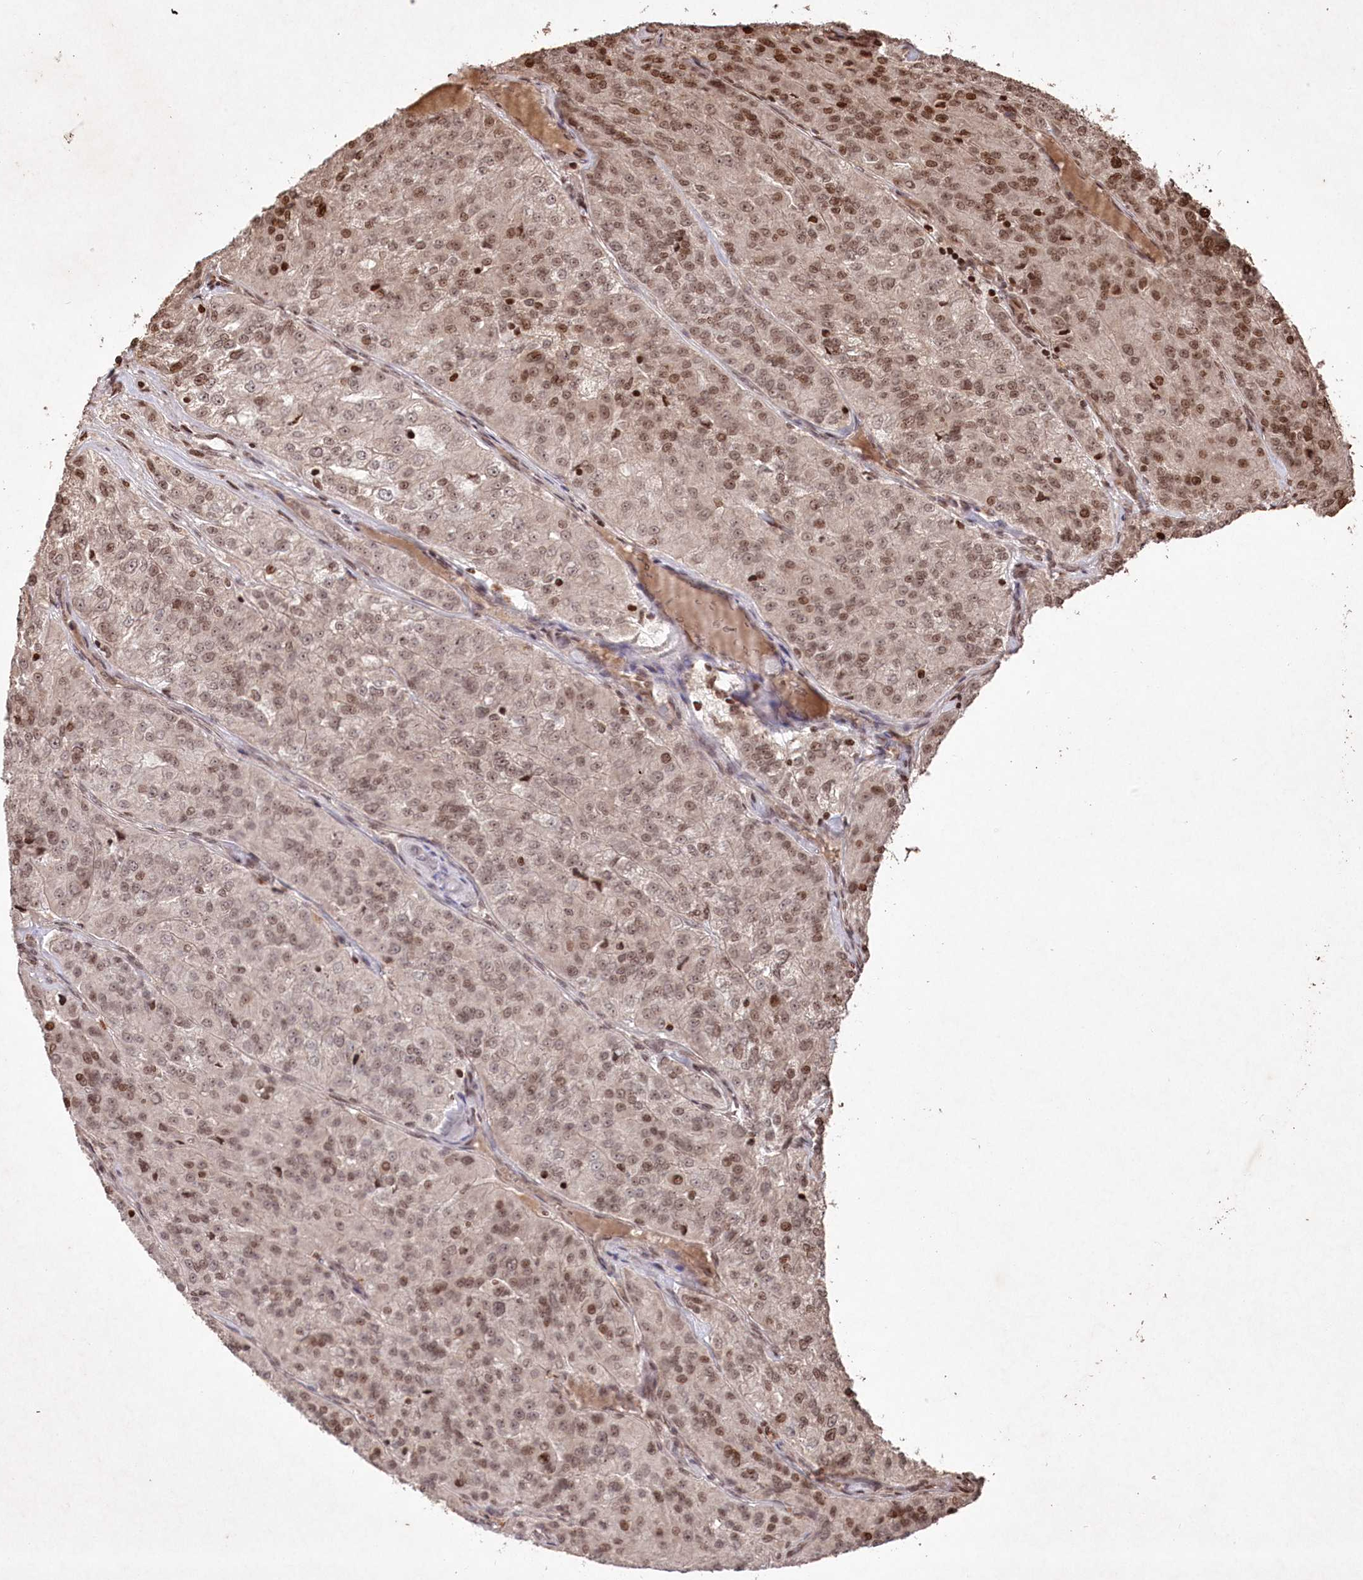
{"staining": {"intensity": "moderate", "quantity": ">75%", "location": "nuclear"}, "tissue": "renal cancer", "cell_type": "Tumor cells", "image_type": "cancer", "snomed": [{"axis": "morphology", "description": "Adenocarcinoma, NOS"}, {"axis": "topography", "description": "Kidney"}], "caption": "Brown immunohistochemical staining in renal cancer (adenocarcinoma) reveals moderate nuclear positivity in about >75% of tumor cells.", "gene": "CCSER2", "patient": {"sex": "female", "age": 63}}